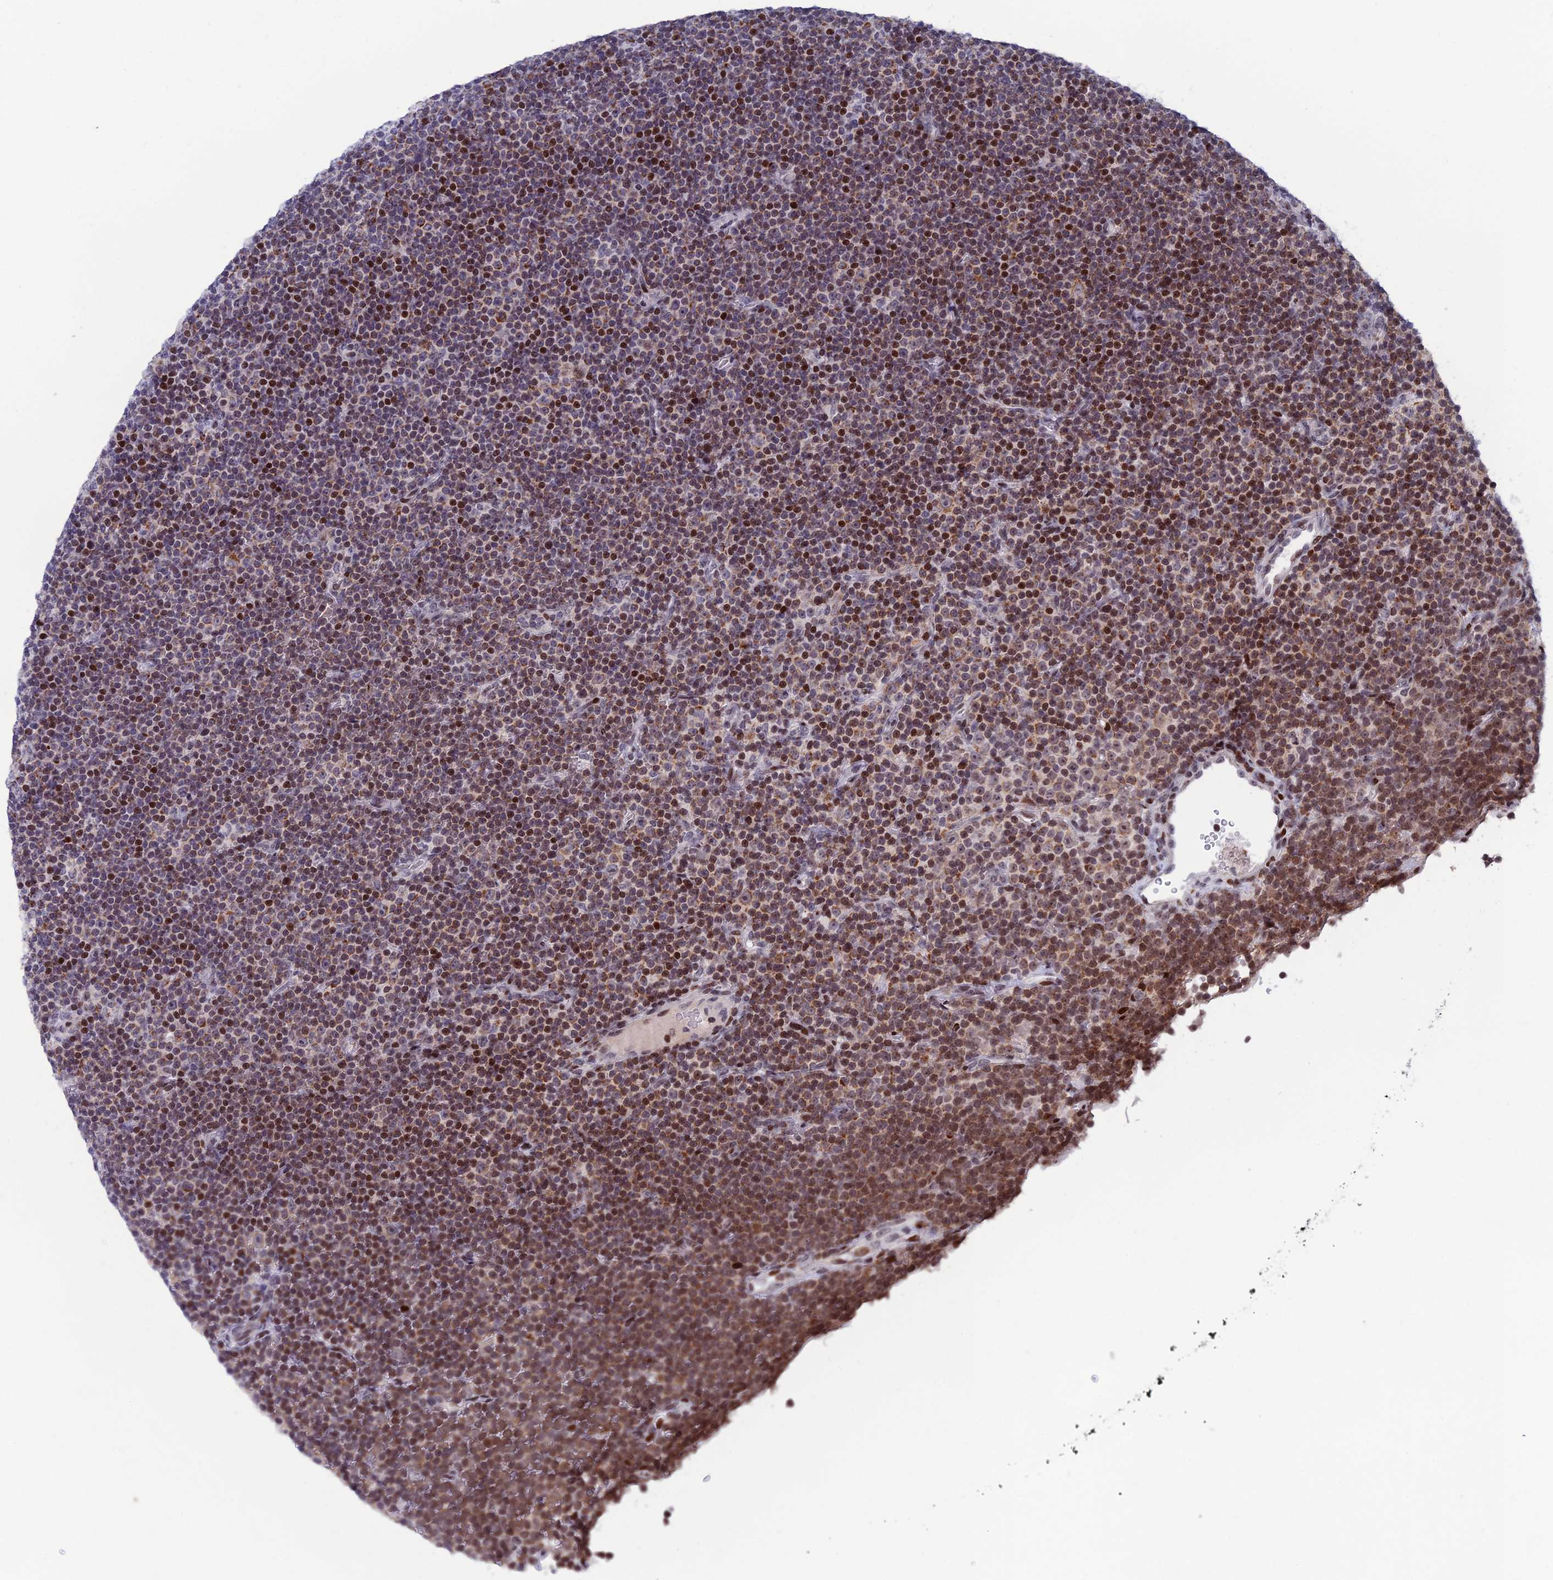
{"staining": {"intensity": "strong", "quantity": "25%-75%", "location": "cytoplasmic/membranous,nuclear"}, "tissue": "lymphoma", "cell_type": "Tumor cells", "image_type": "cancer", "snomed": [{"axis": "morphology", "description": "Malignant lymphoma, non-Hodgkin's type, Low grade"}, {"axis": "topography", "description": "Lymph node"}], "caption": "A brown stain shows strong cytoplasmic/membranous and nuclear expression of a protein in lymphoma tumor cells. (brown staining indicates protein expression, while blue staining denotes nuclei).", "gene": "AFF3", "patient": {"sex": "female", "age": 67}}